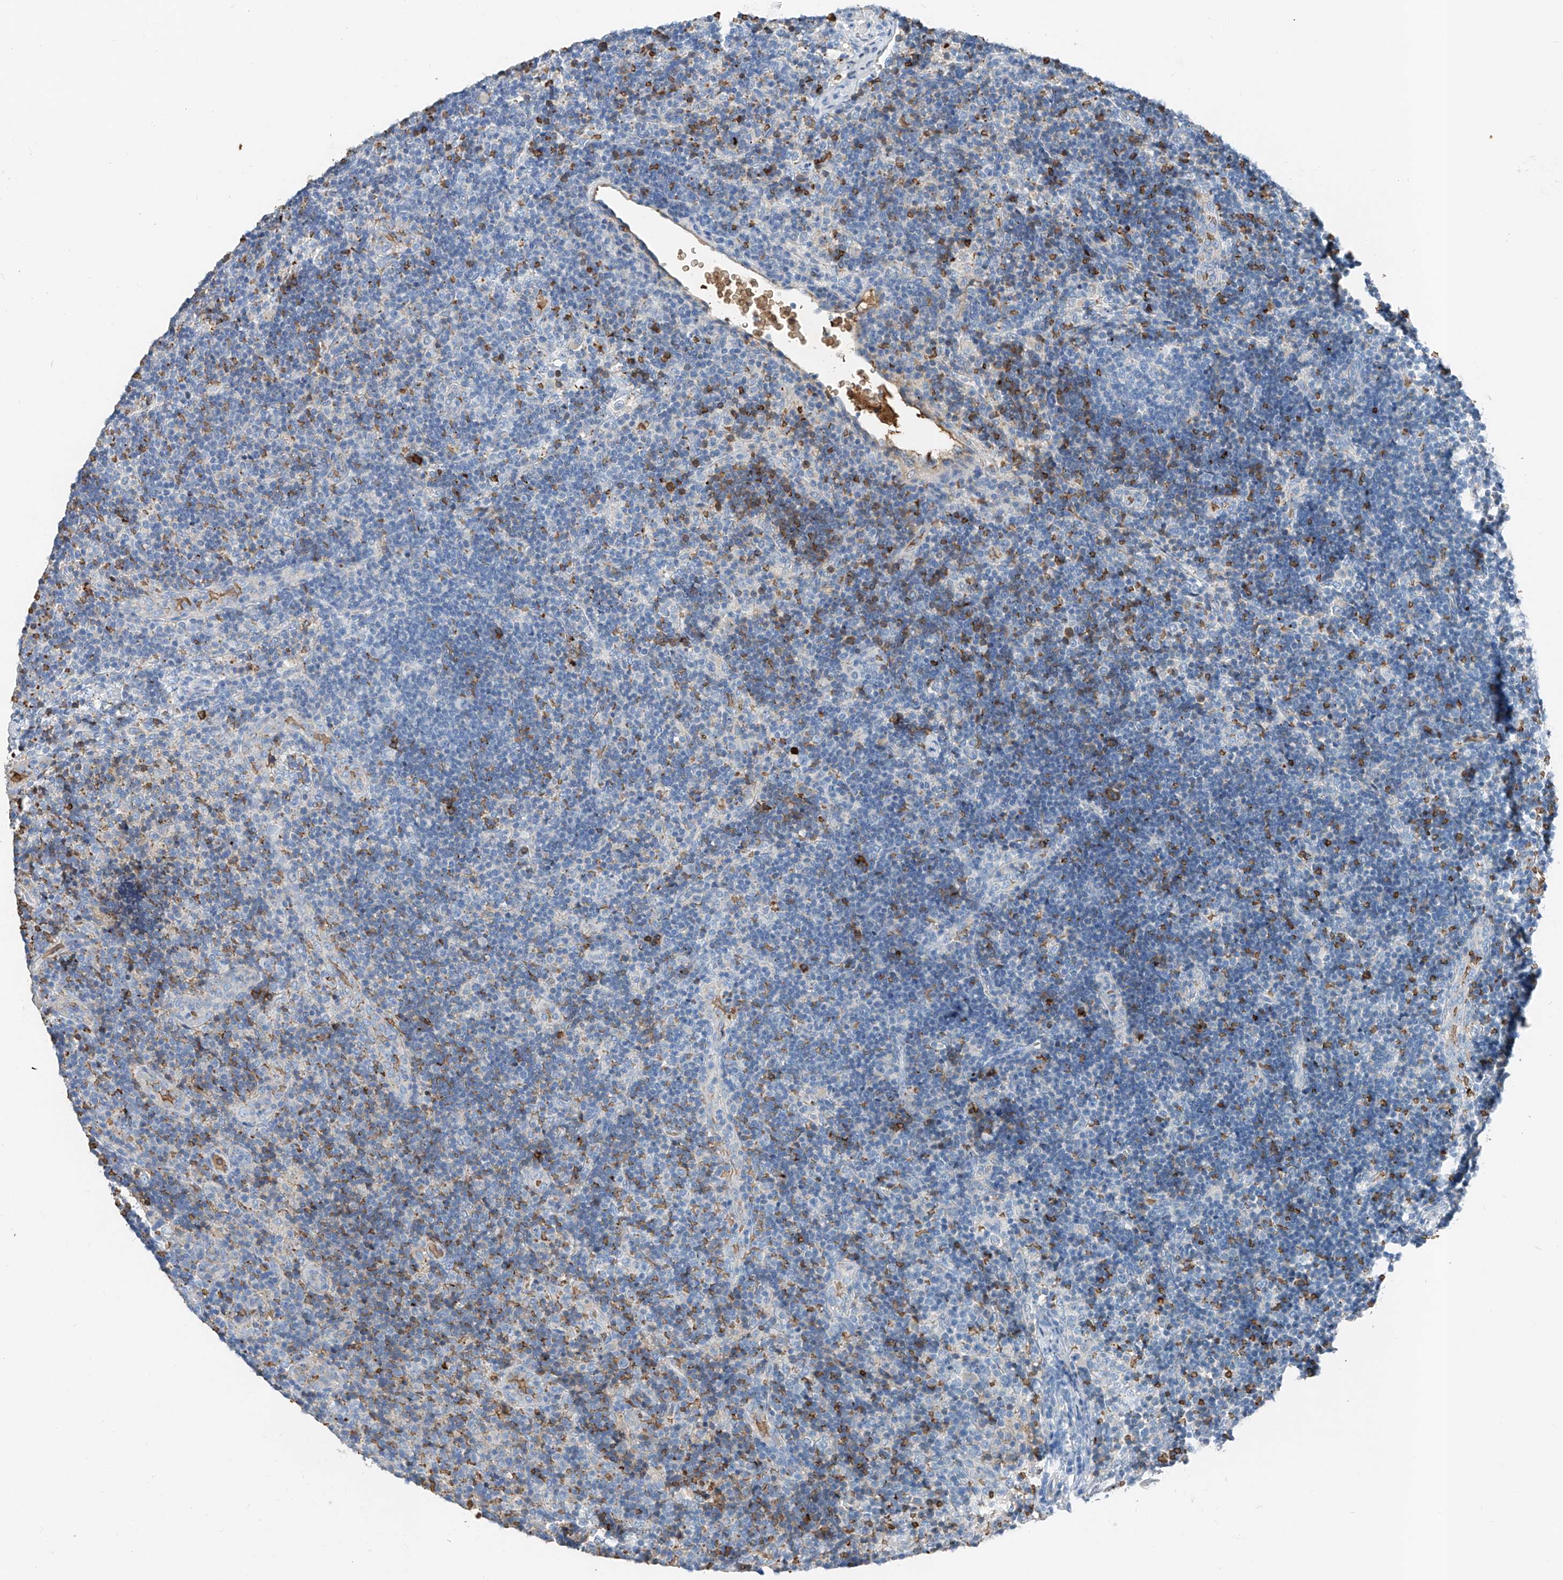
{"staining": {"intensity": "negative", "quantity": "none", "location": "none"}, "tissue": "lymph node", "cell_type": "Germinal center cells", "image_type": "normal", "snomed": [{"axis": "morphology", "description": "Normal tissue, NOS"}, {"axis": "topography", "description": "Lymph node"}], "caption": "DAB (3,3'-diaminobenzidine) immunohistochemical staining of benign lymph node exhibits no significant expression in germinal center cells.", "gene": "PRSS23", "patient": {"sex": "female", "age": 22}}